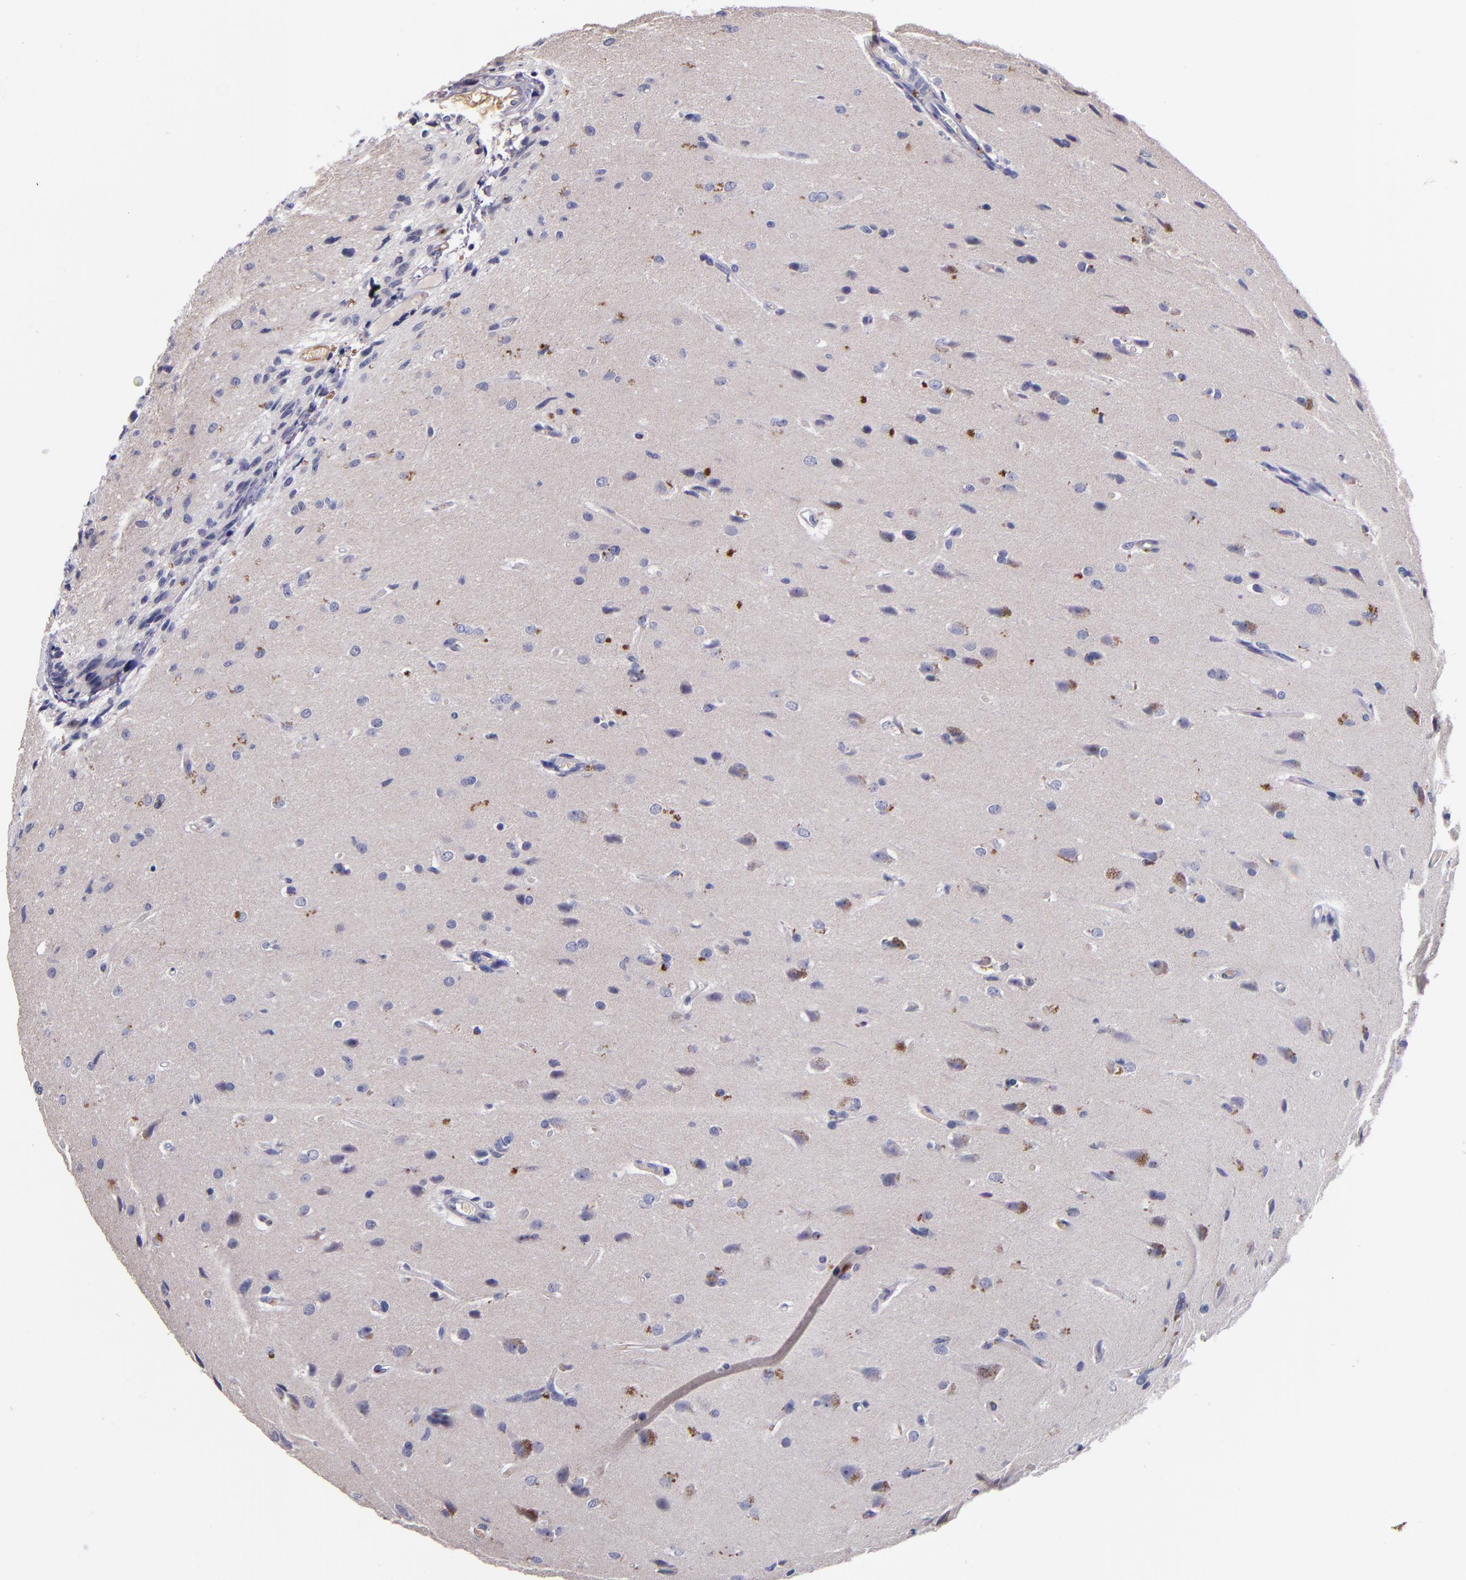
{"staining": {"intensity": "negative", "quantity": "none", "location": "none"}, "tissue": "glioma", "cell_type": "Tumor cells", "image_type": "cancer", "snomed": [{"axis": "morphology", "description": "Glioma, malignant, High grade"}, {"axis": "topography", "description": "Brain"}], "caption": "This is an immunohistochemistry histopathology image of human glioma. There is no positivity in tumor cells.", "gene": "RBP4", "patient": {"sex": "male", "age": 68}}